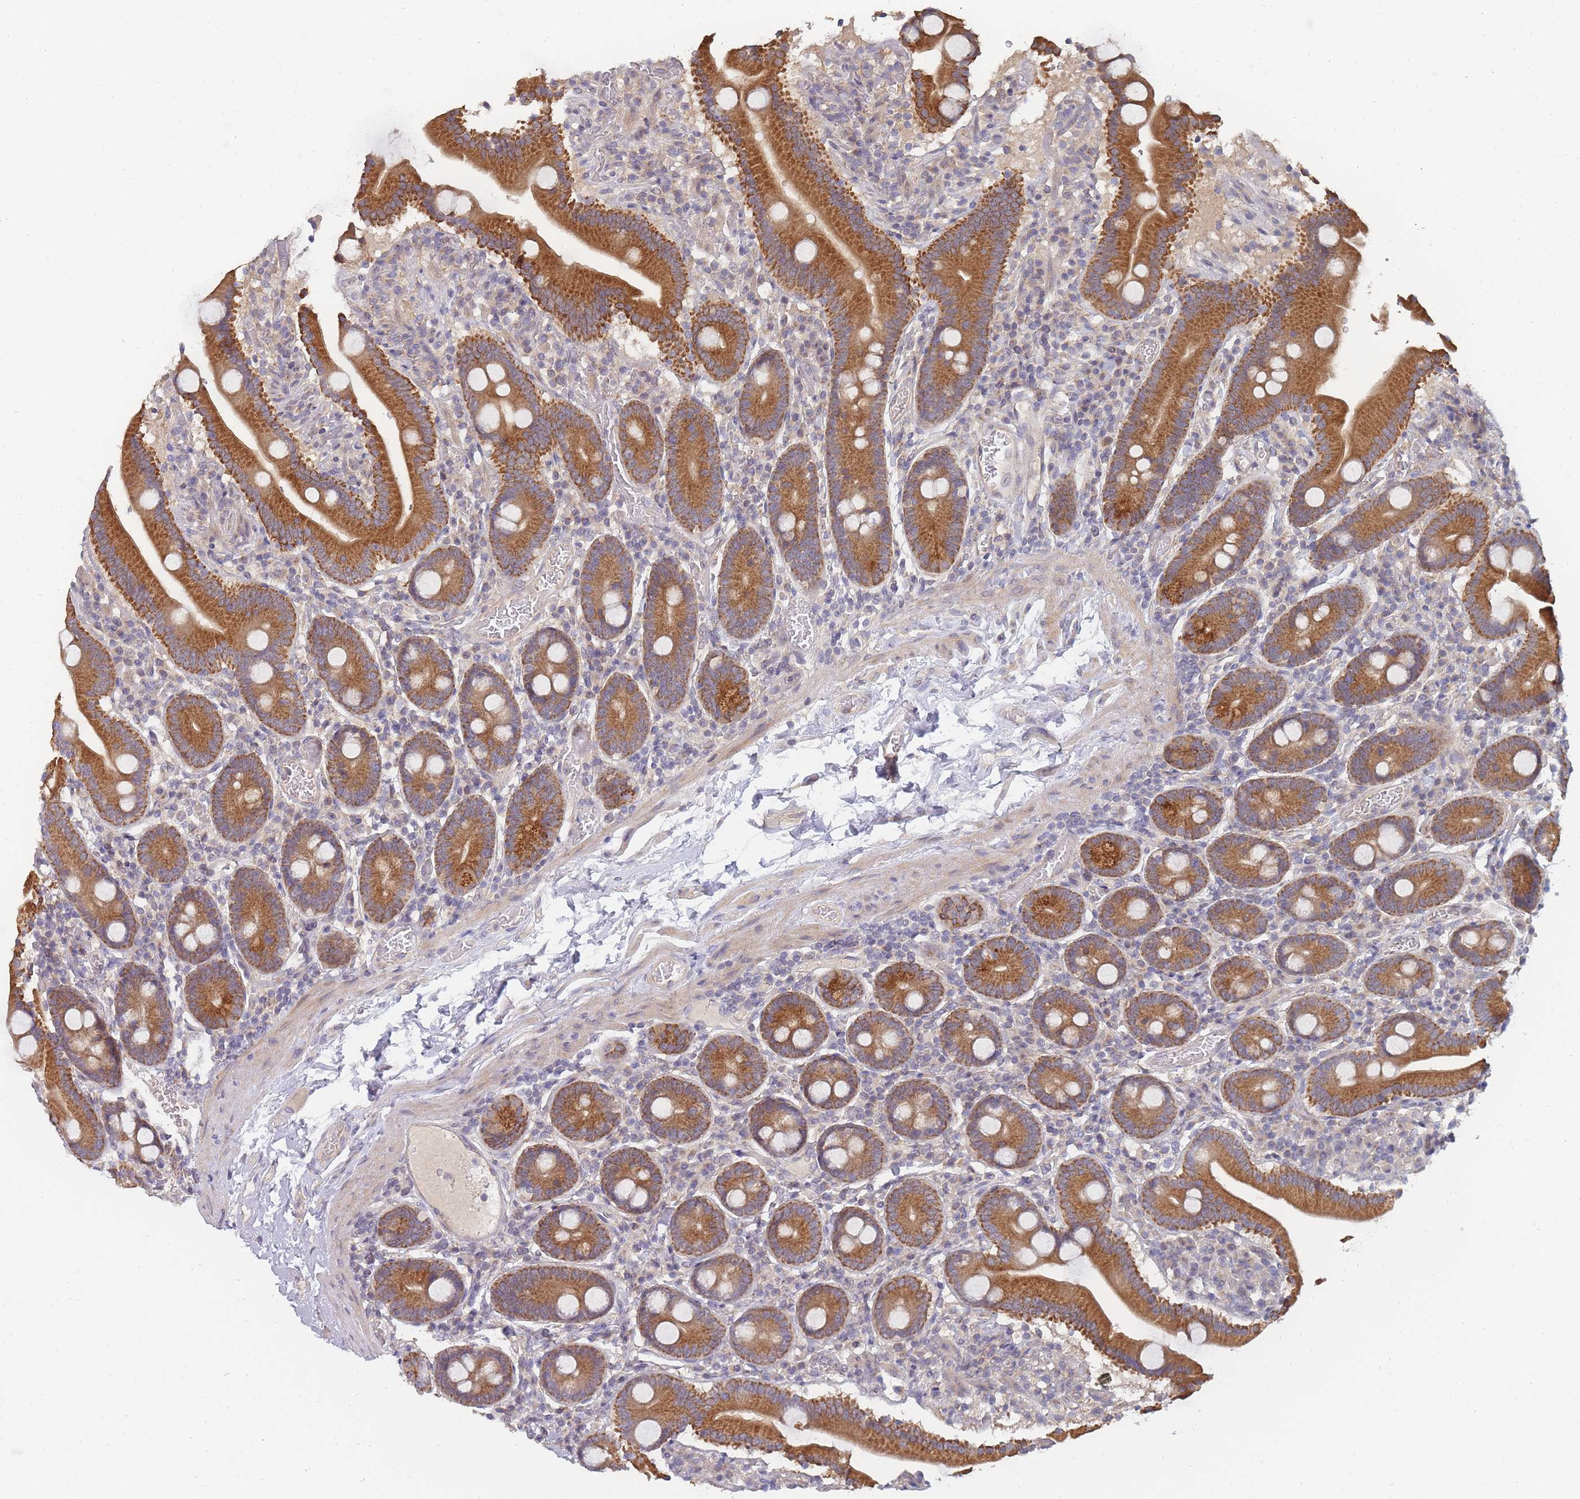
{"staining": {"intensity": "strong", "quantity": ">75%", "location": "cytoplasmic/membranous"}, "tissue": "duodenum", "cell_type": "Glandular cells", "image_type": "normal", "snomed": [{"axis": "morphology", "description": "Normal tissue, NOS"}, {"axis": "topography", "description": "Duodenum"}], "caption": "Immunohistochemistry of benign duodenum displays high levels of strong cytoplasmic/membranous positivity in about >75% of glandular cells. (Stains: DAB (3,3'-diaminobenzidine) in brown, nuclei in blue, Microscopy: brightfield microscopy at high magnification).", "gene": "SLC35F5", "patient": {"sex": "male", "age": 55}}